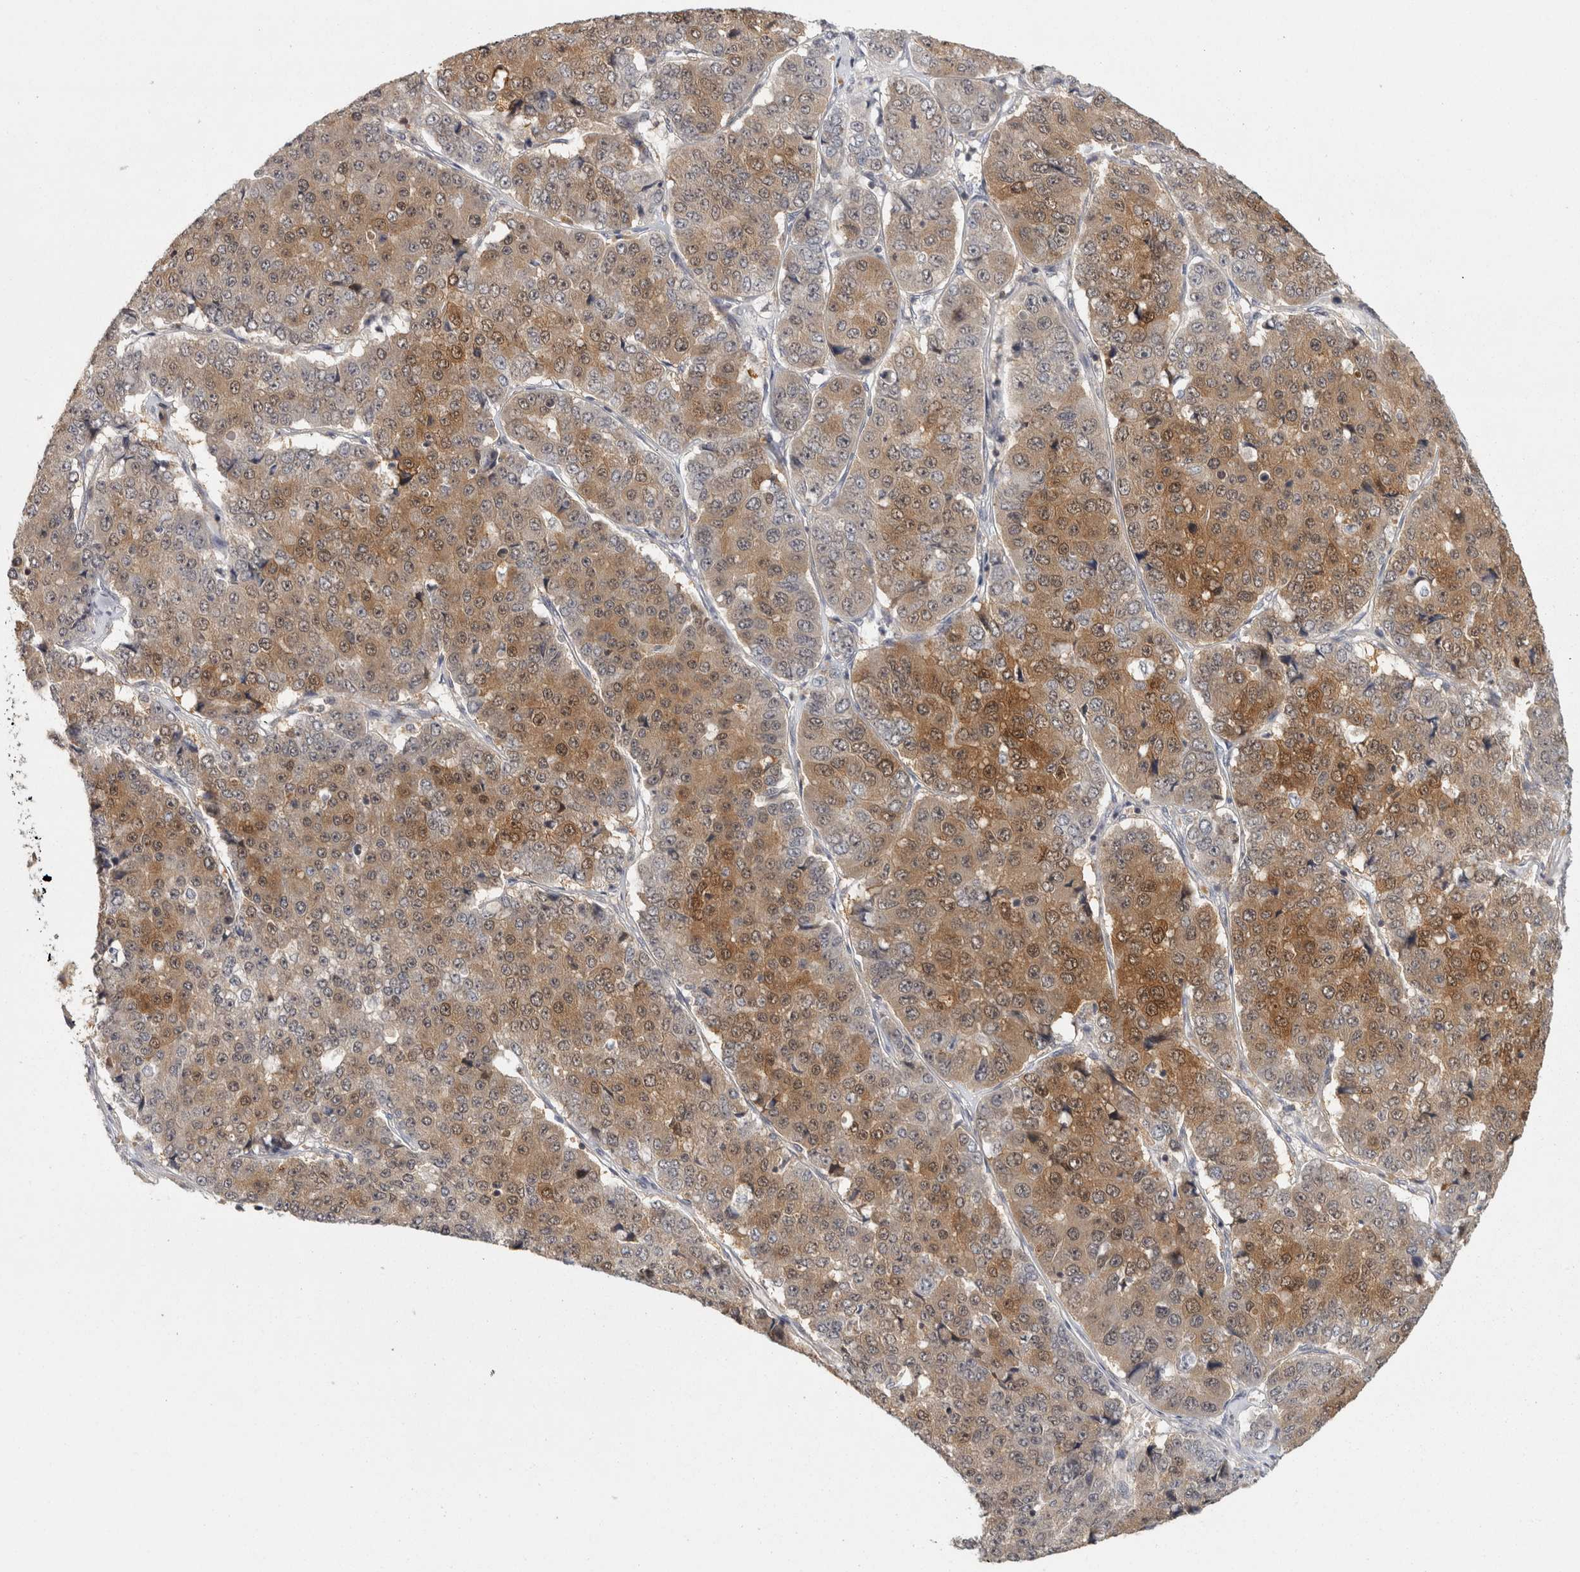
{"staining": {"intensity": "moderate", "quantity": ">75%", "location": "cytoplasmic/membranous,nuclear"}, "tissue": "pancreatic cancer", "cell_type": "Tumor cells", "image_type": "cancer", "snomed": [{"axis": "morphology", "description": "Adenocarcinoma, NOS"}, {"axis": "topography", "description": "Pancreas"}], "caption": "The photomicrograph reveals immunohistochemical staining of pancreatic cancer (adenocarcinoma). There is moderate cytoplasmic/membranous and nuclear positivity is identified in approximately >75% of tumor cells.", "gene": "ACAT2", "patient": {"sex": "male", "age": 50}}